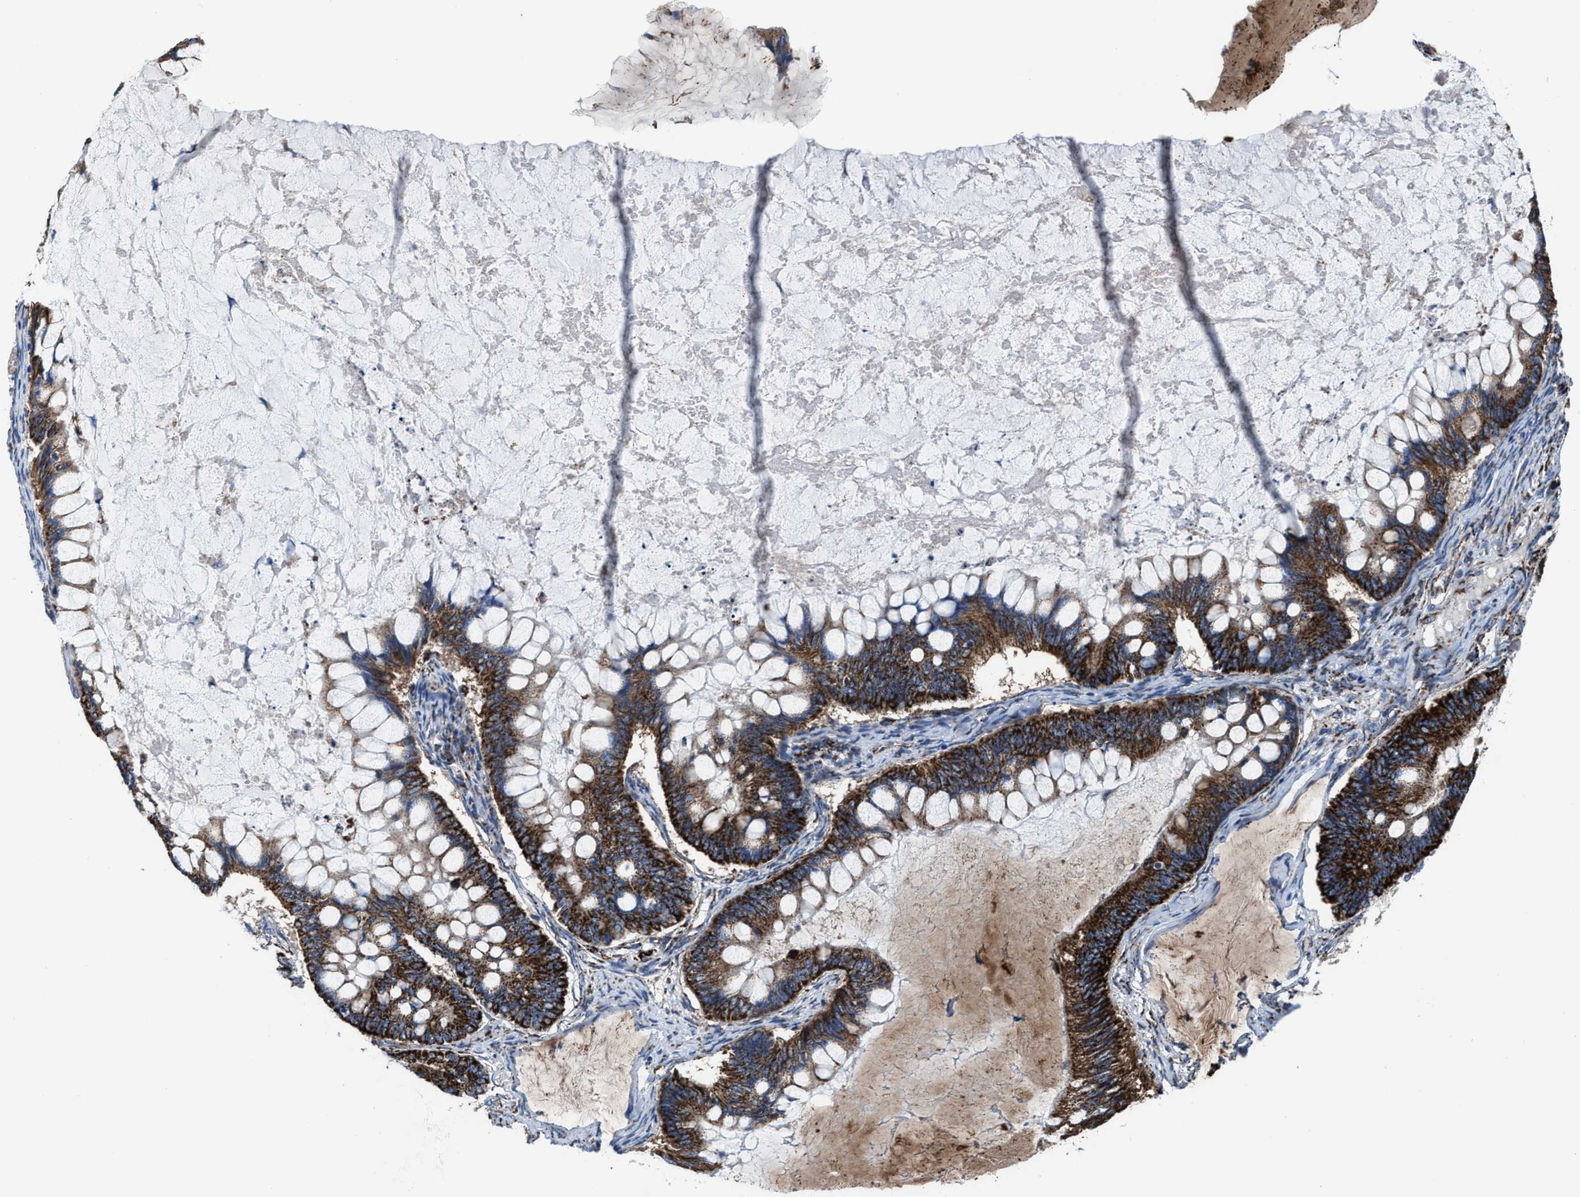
{"staining": {"intensity": "strong", "quantity": ">75%", "location": "cytoplasmic/membranous"}, "tissue": "ovarian cancer", "cell_type": "Tumor cells", "image_type": "cancer", "snomed": [{"axis": "morphology", "description": "Cystadenocarcinoma, mucinous, NOS"}, {"axis": "topography", "description": "Ovary"}], "caption": "Ovarian mucinous cystadenocarcinoma tissue demonstrates strong cytoplasmic/membranous staining in approximately >75% of tumor cells", "gene": "ALDH1B1", "patient": {"sex": "female", "age": 61}}